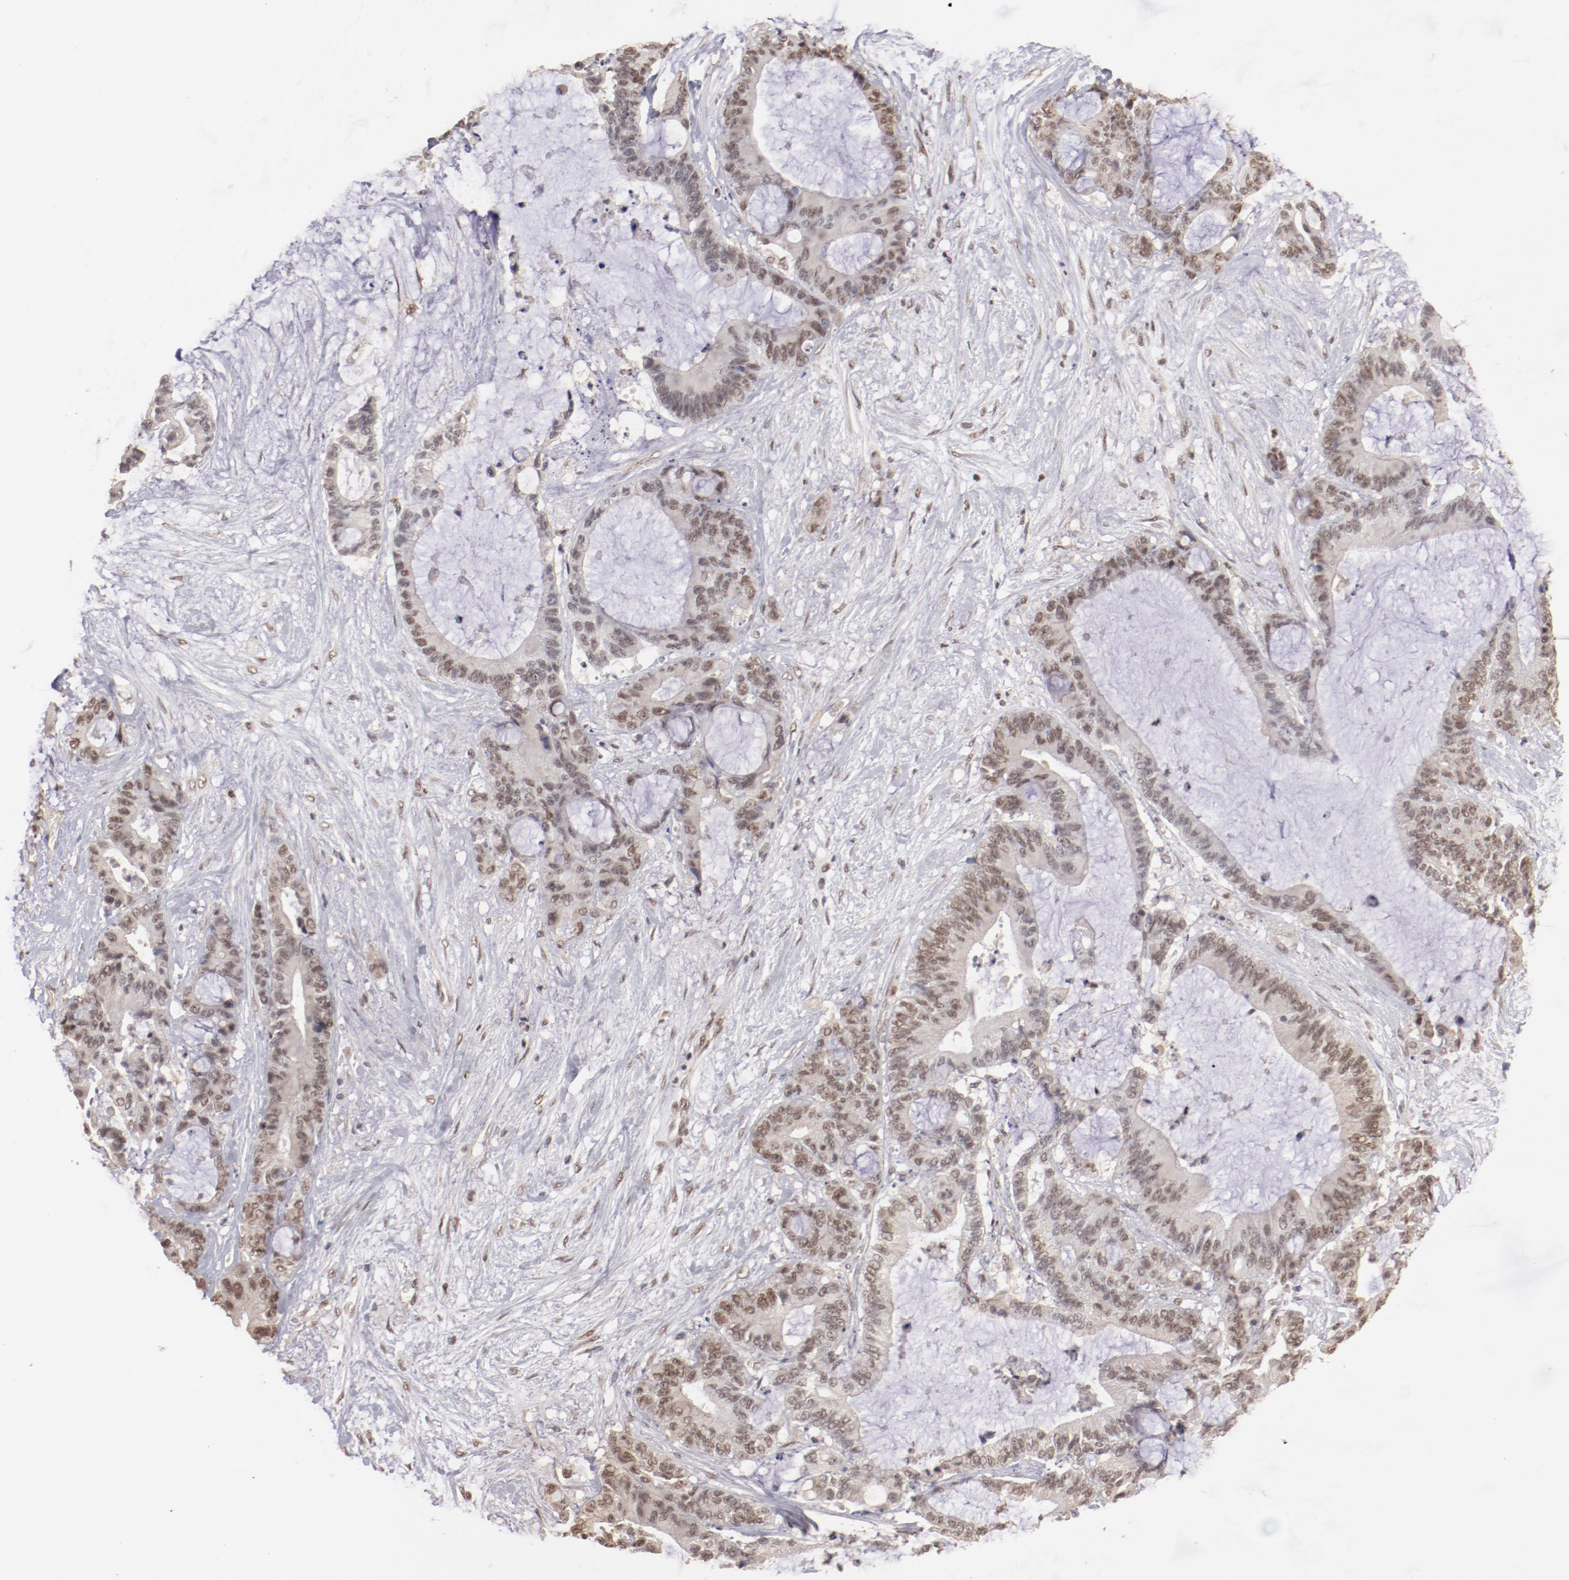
{"staining": {"intensity": "weak", "quantity": ">75%", "location": "nuclear"}, "tissue": "liver cancer", "cell_type": "Tumor cells", "image_type": "cancer", "snomed": [{"axis": "morphology", "description": "Cholangiocarcinoma"}, {"axis": "topography", "description": "Liver"}], "caption": "Immunohistochemistry (IHC) of liver cancer (cholangiocarcinoma) displays low levels of weak nuclear staining in about >75% of tumor cells.", "gene": "NFE2", "patient": {"sex": "female", "age": 73}}